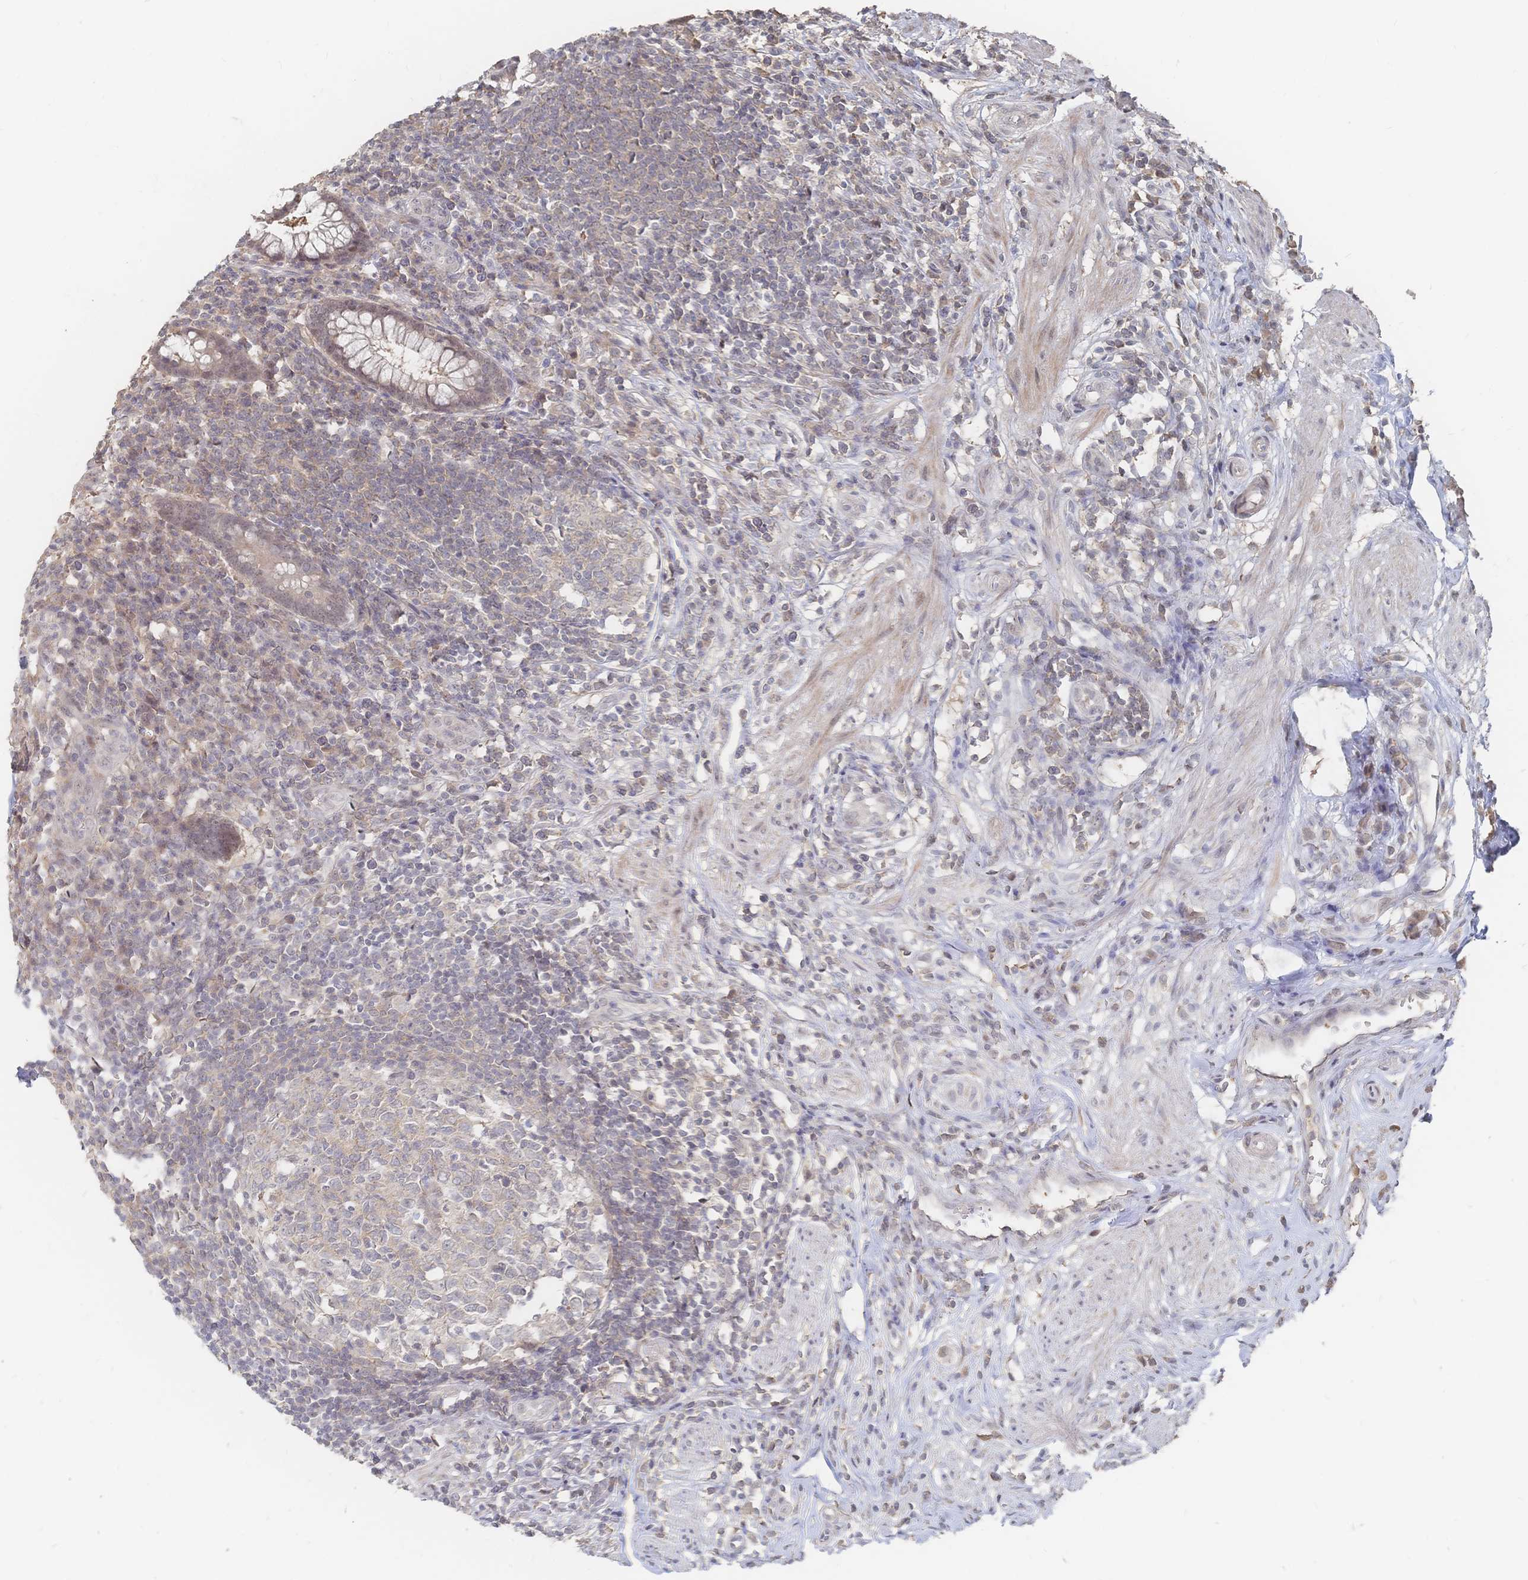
{"staining": {"intensity": "moderate", "quantity": "25%-75%", "location": "cytoplasmic/membranous"}, "tissue": "appendix", "cell_type": "Glandular cells", "image_type": "normal", "snomed": [{"axis": "morphology", "description": "Normal tissue, NOS"}, {"axis": "topography", "description": "Appendix"}], "caption": "Immunohistochemical staining of normal human appendix displays moderate cytoplasmic/membranous protein positivity in approximately 25%-75% of glandular cells.", "gene": "LRP5", "patient": {"sex": "female", "age": 56}}